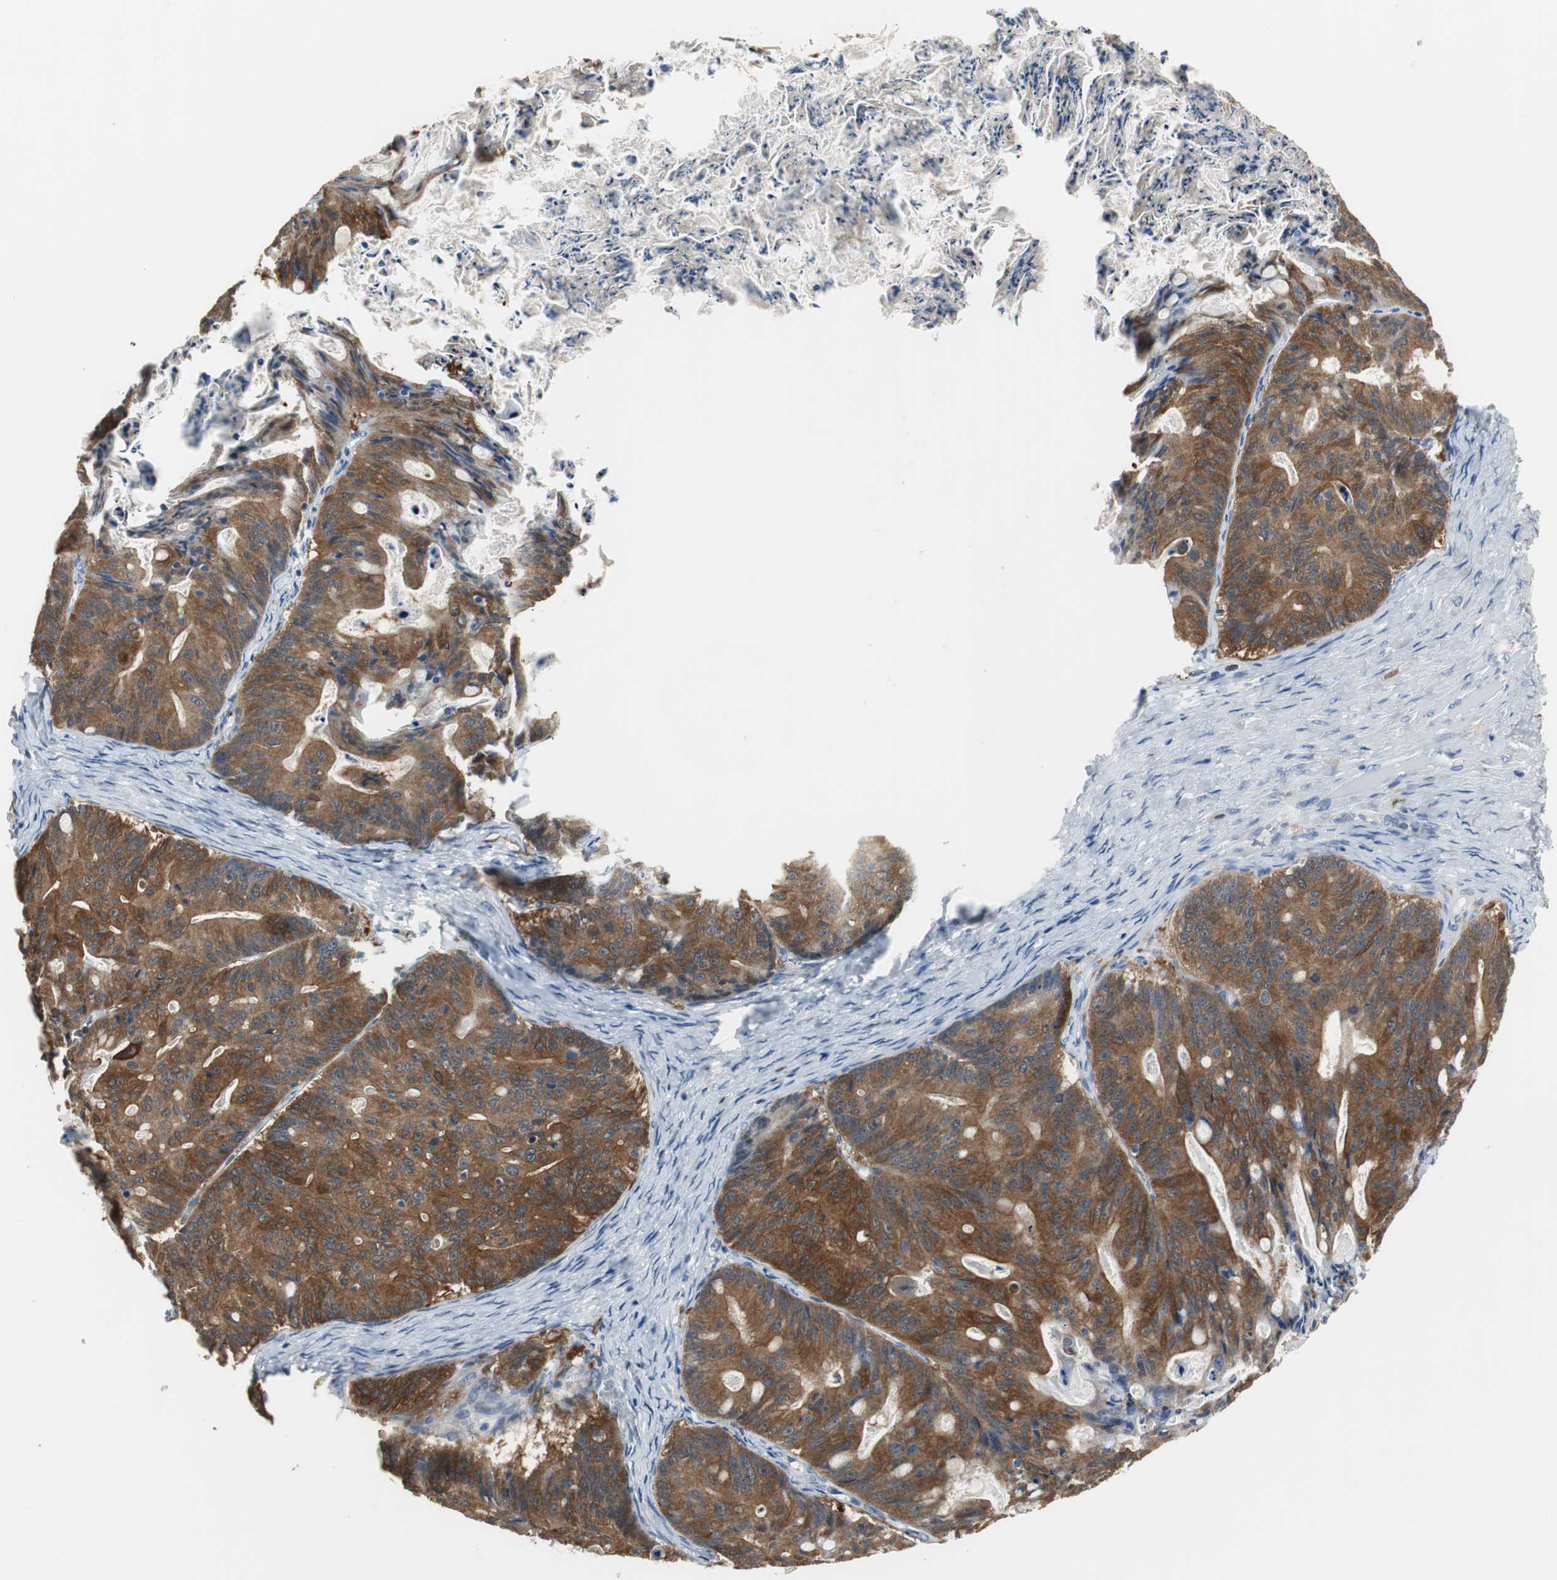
{"staining": {"intensity": "strong", "quantity": ">75%", "location": "cytoplasmic/membranous"}, "tissue": "ovarian cancer", "cell_type": "Tumor cells", "image_type": "cancer", "snomed": [{"axis": "morphology", "description": "Cystadenocarcinoma, mucinous, NOS"}, {"axis": "topography", "description": "Ovary"}], "caption": "A histopathology image of ovarian mucinous cystadenocarcinoma stained for a protein reveals strong cytoplasmic/membranous brown staining in tumor cells. Using DAB (3,3'-diaminobenzidine) (brown) and hematoxylin (blue) stains, captured at high magnification using brightfield microscopy.", "gene": "MSTO1", "patient": {"sex": "female", "age": 36}}